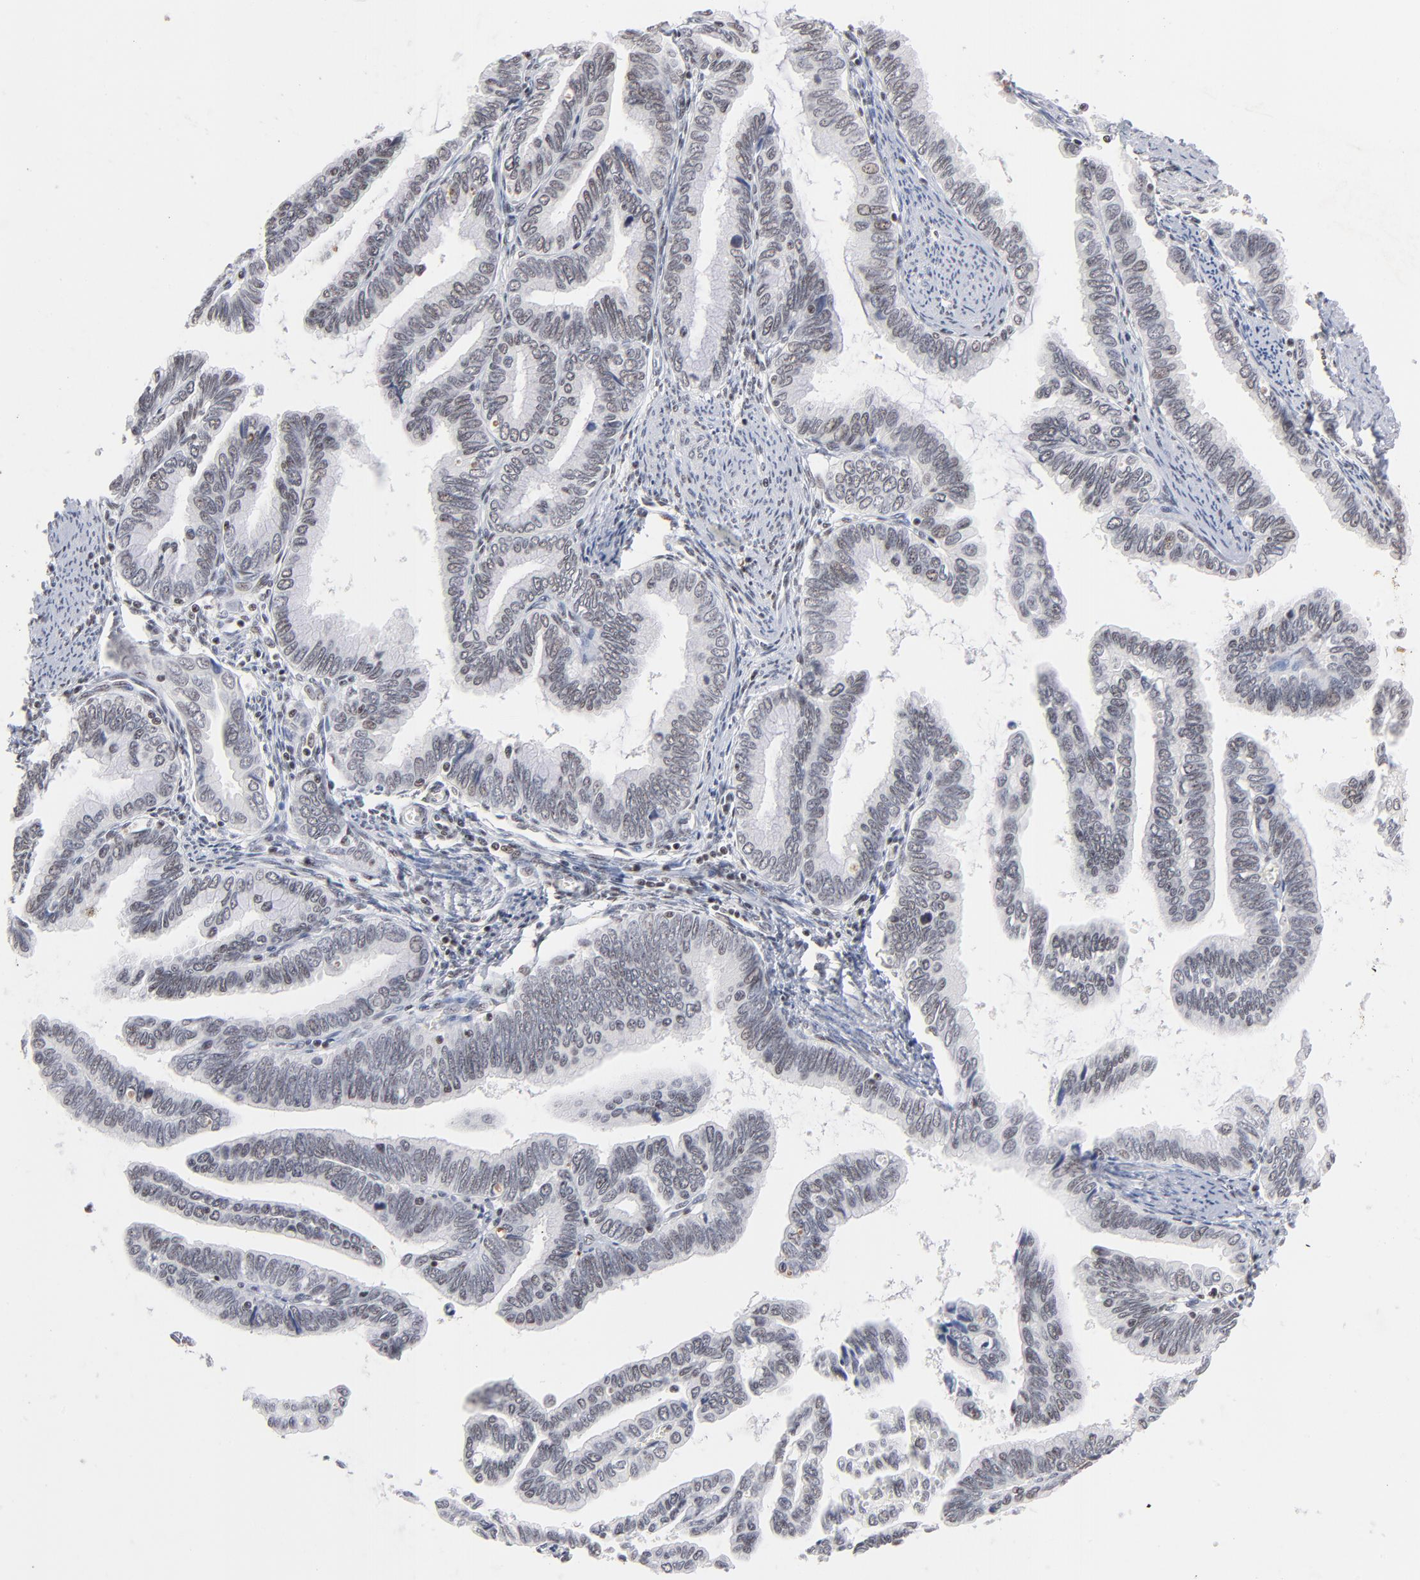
{"staining": {"intensity": "negative", "quantity": "none", "location": "none"}, "tissue": "cervical cancer", "cell_type": "Tumor cells", "image_type": "cancer", "snomed": [{"axis": "morphology", "description": "Adenocarcinoma, NOS"}, {"axis": "topography", "description": "Cervix"}], "caption": "Tumor cells show no significant protein positivity in cervical cancer (adenocarcinoma).", "gene": "ZNF143", "patient": {"sex": "female", "age": 49}}